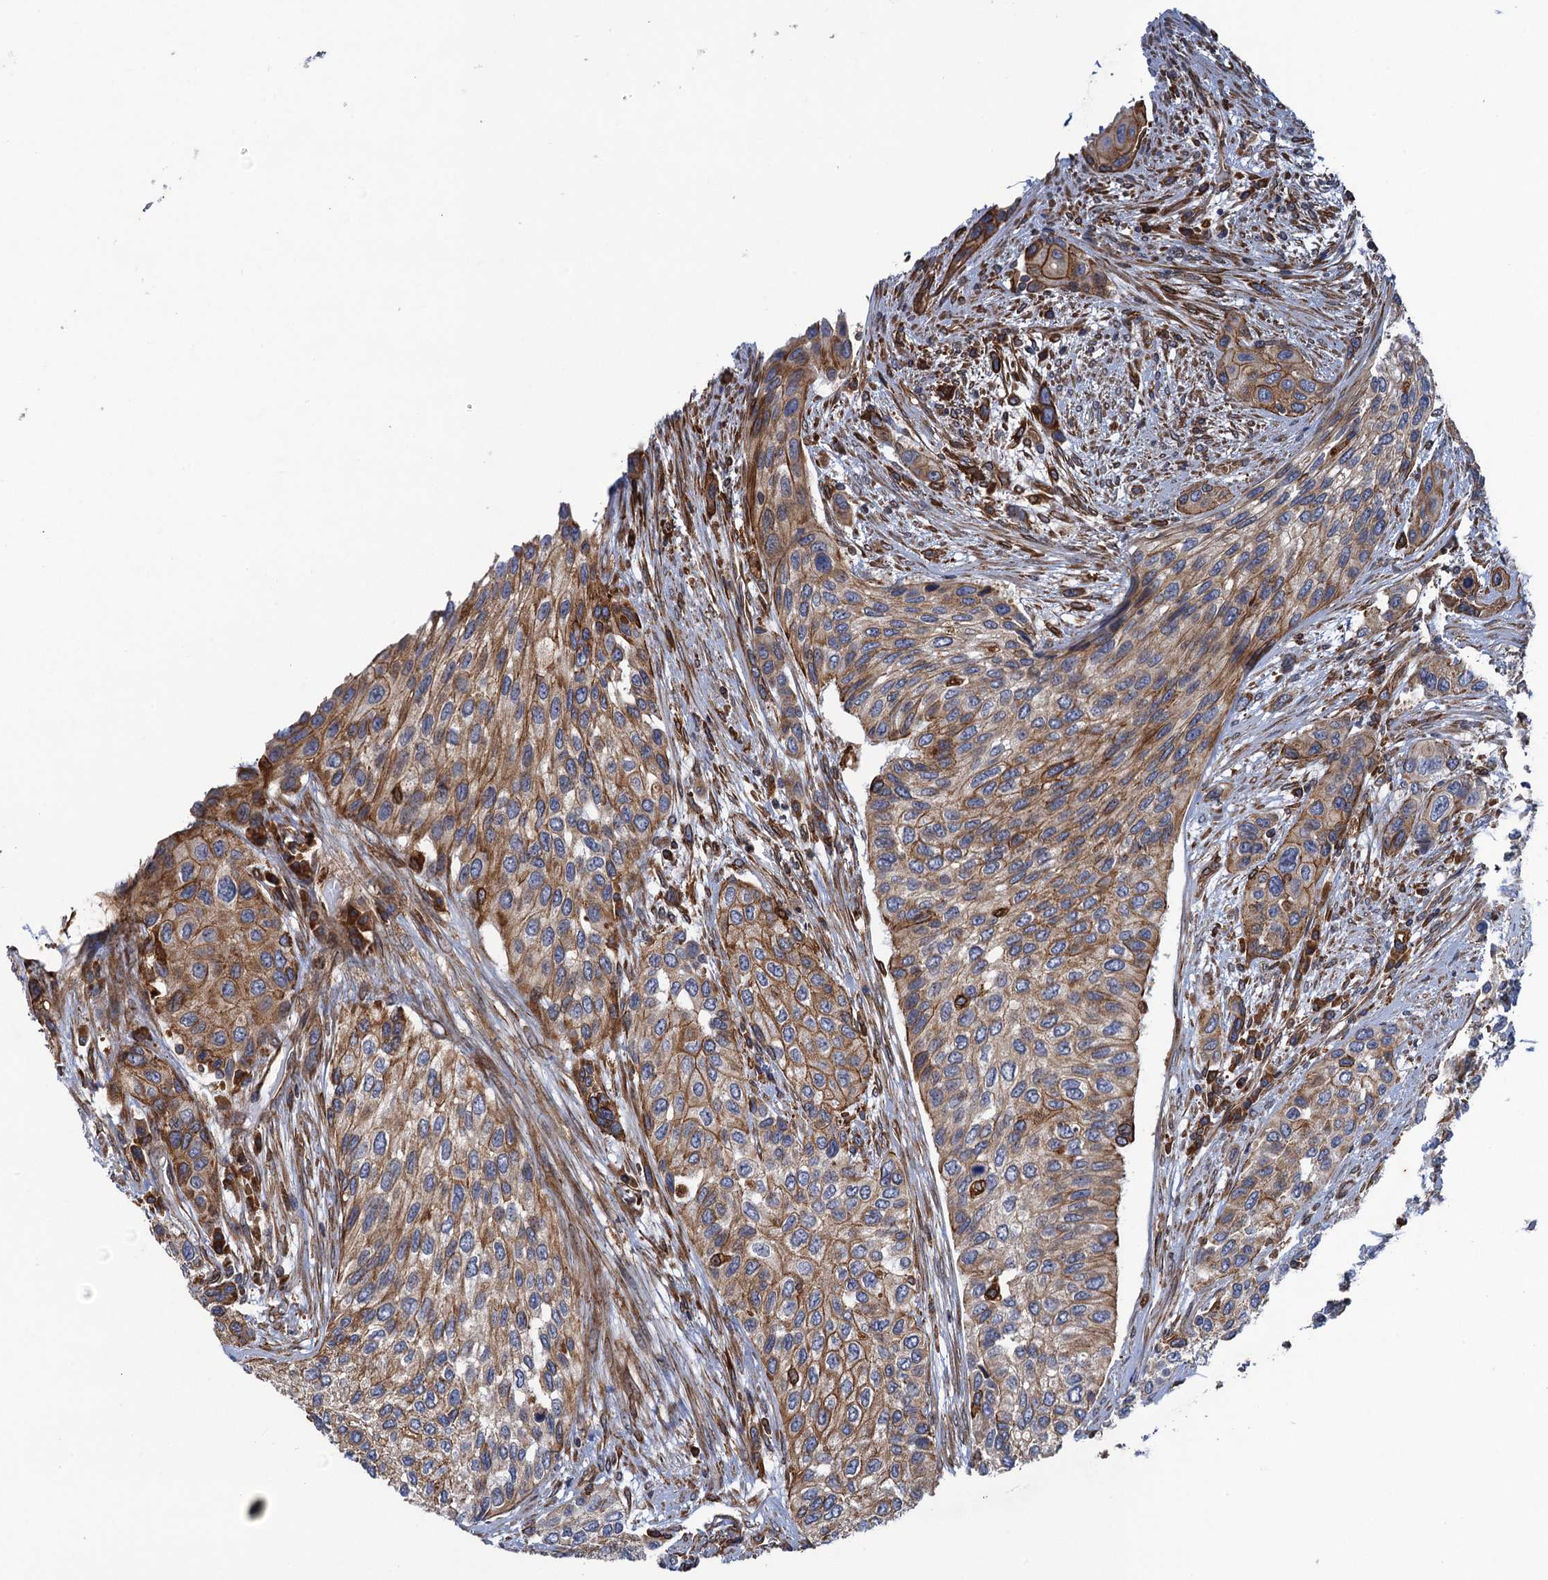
{"staining": {"intensity": "moderate", "quantity": ">75%", "location": "cytoplasmic/membranous"}, "tissue": "urothelial cancer", "cell_type": "Tumor cells", "image_type": "cancer", "snomed": [{"axis": "morphology", "description": "Normal tissue, NOS"}, {"axis": "morphology", "description": "Urothelial carcinoma, High grade"}, {"axis": "topography", "description": "Vascular tissue"}, {"axis": "topography", "description": "Urinary bladder"}], "caption": "Human urothelial cancer stained with a brown dye shows moderate cytoplasmic/membranous positive positivity in approximately >75% of tumor cells.", "gene": "ARMC5", "patient": {"sex": "female", "age": 56}}